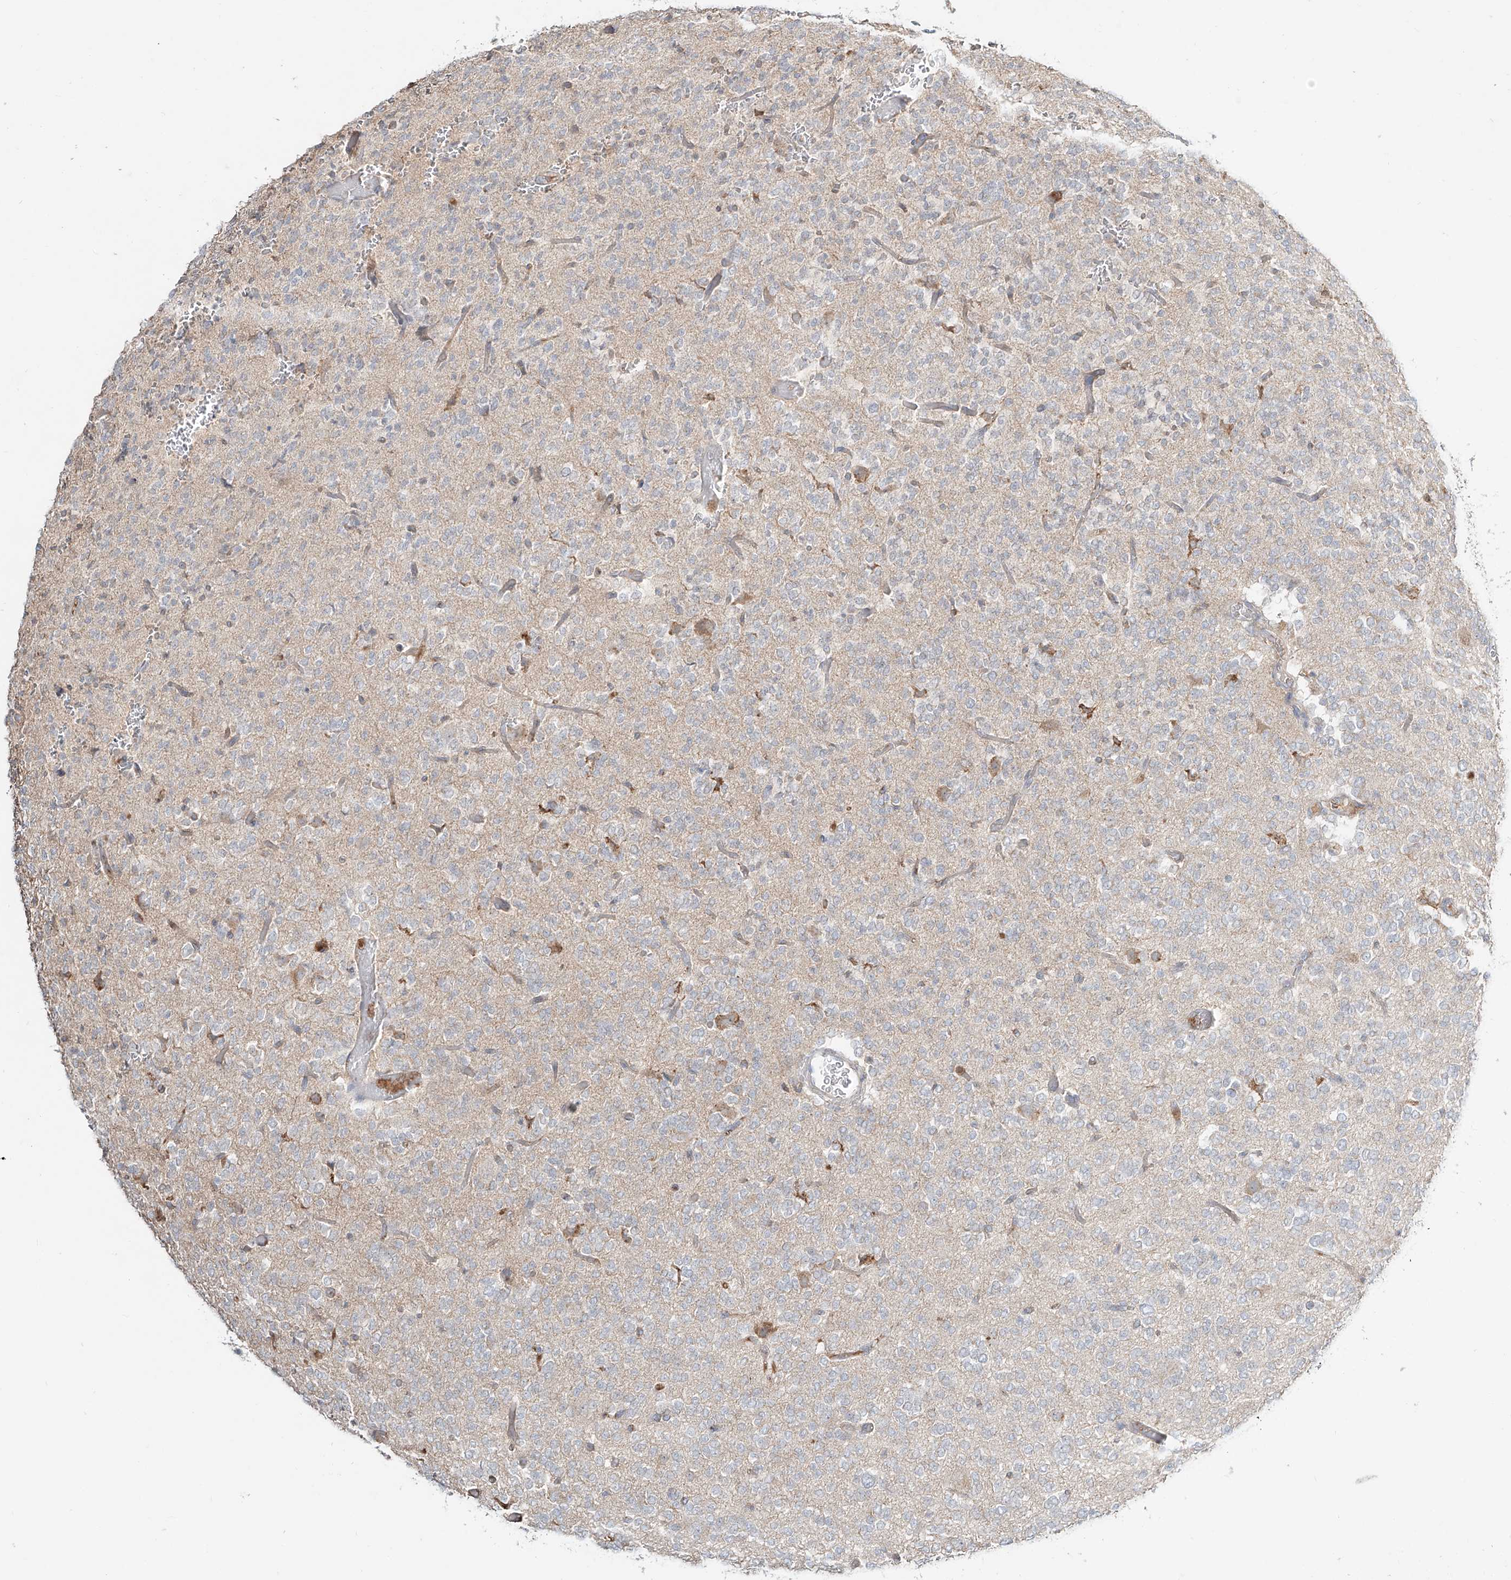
{"staining": {"intensity": "negative", "quantity": "none", "location": "none"}, "tissue": "glioma", "cell_type": "Tumor cells", "image_type": "cancer", "snomed": [{"axis": "morphology", "description": "Glioma, malignant, Low grade"}, {"axis": "topography", "description": "Brain"}], "caption": "Histopathology image shows no protein positivity in tumor cells of glioma tissue.", "gene": "ERO1A", "patient": {"sex": "male", "age": 38}}